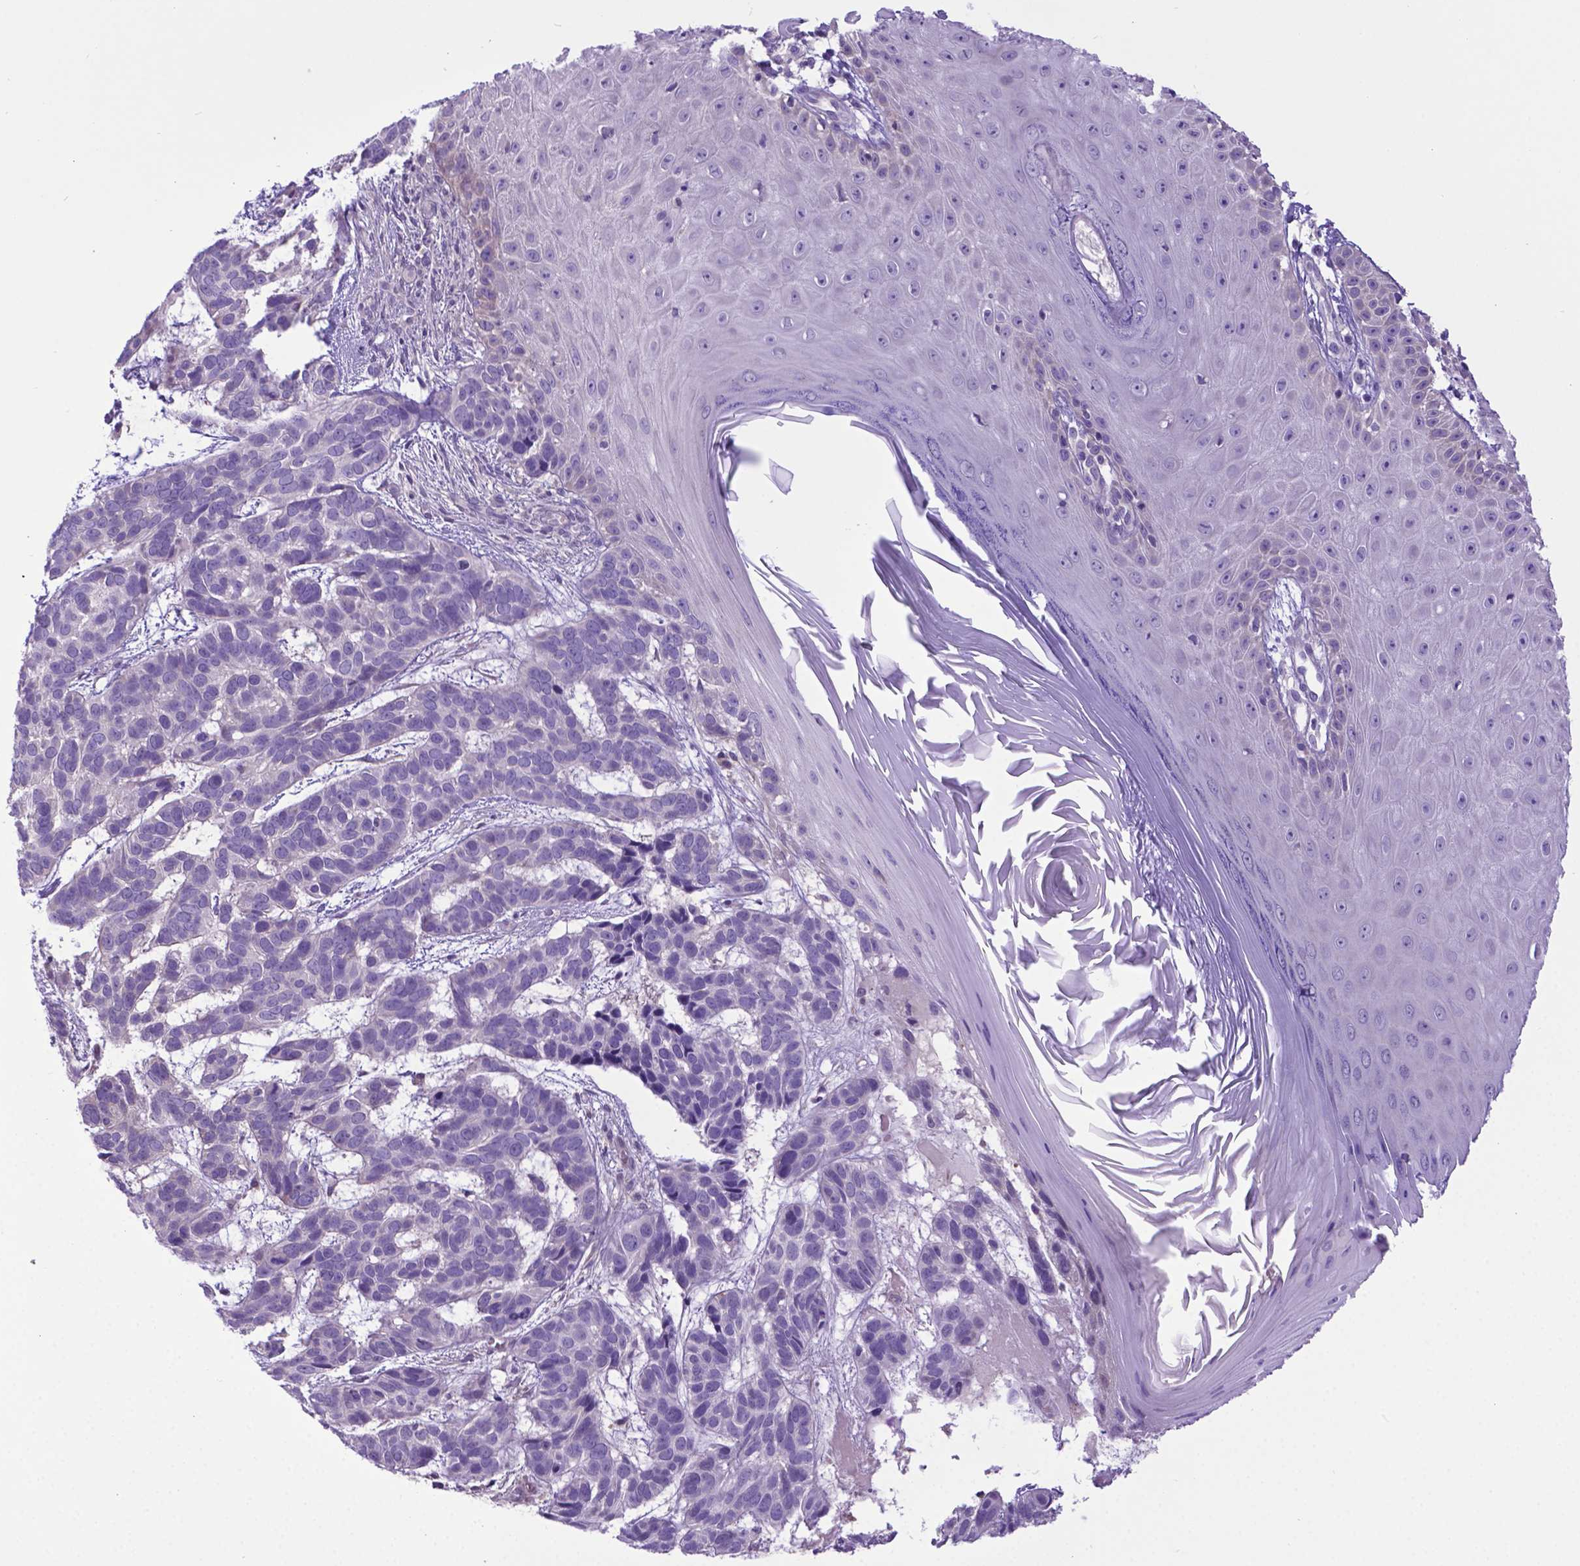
{"staining": {"intensity": "negative", "quantity": "none", "location": "none"}, "tissue": "skin cancer", "cell_type": "Tumor cells", "image_type": "cancer", "snomed": [{"axis": "morphology", "description": "Basal cell carcinoma"}, {"axis": "topography", "description": "Skin"}], "caption": "Tumor cells show no significant protein staining in skin cancer. (DAB (3,3'-diaminobenzidine) immunohistochemistry with hematoxylin counter stain).", "gene": "ADRA2B", "patient": {"sex": "male", "age": 78}}